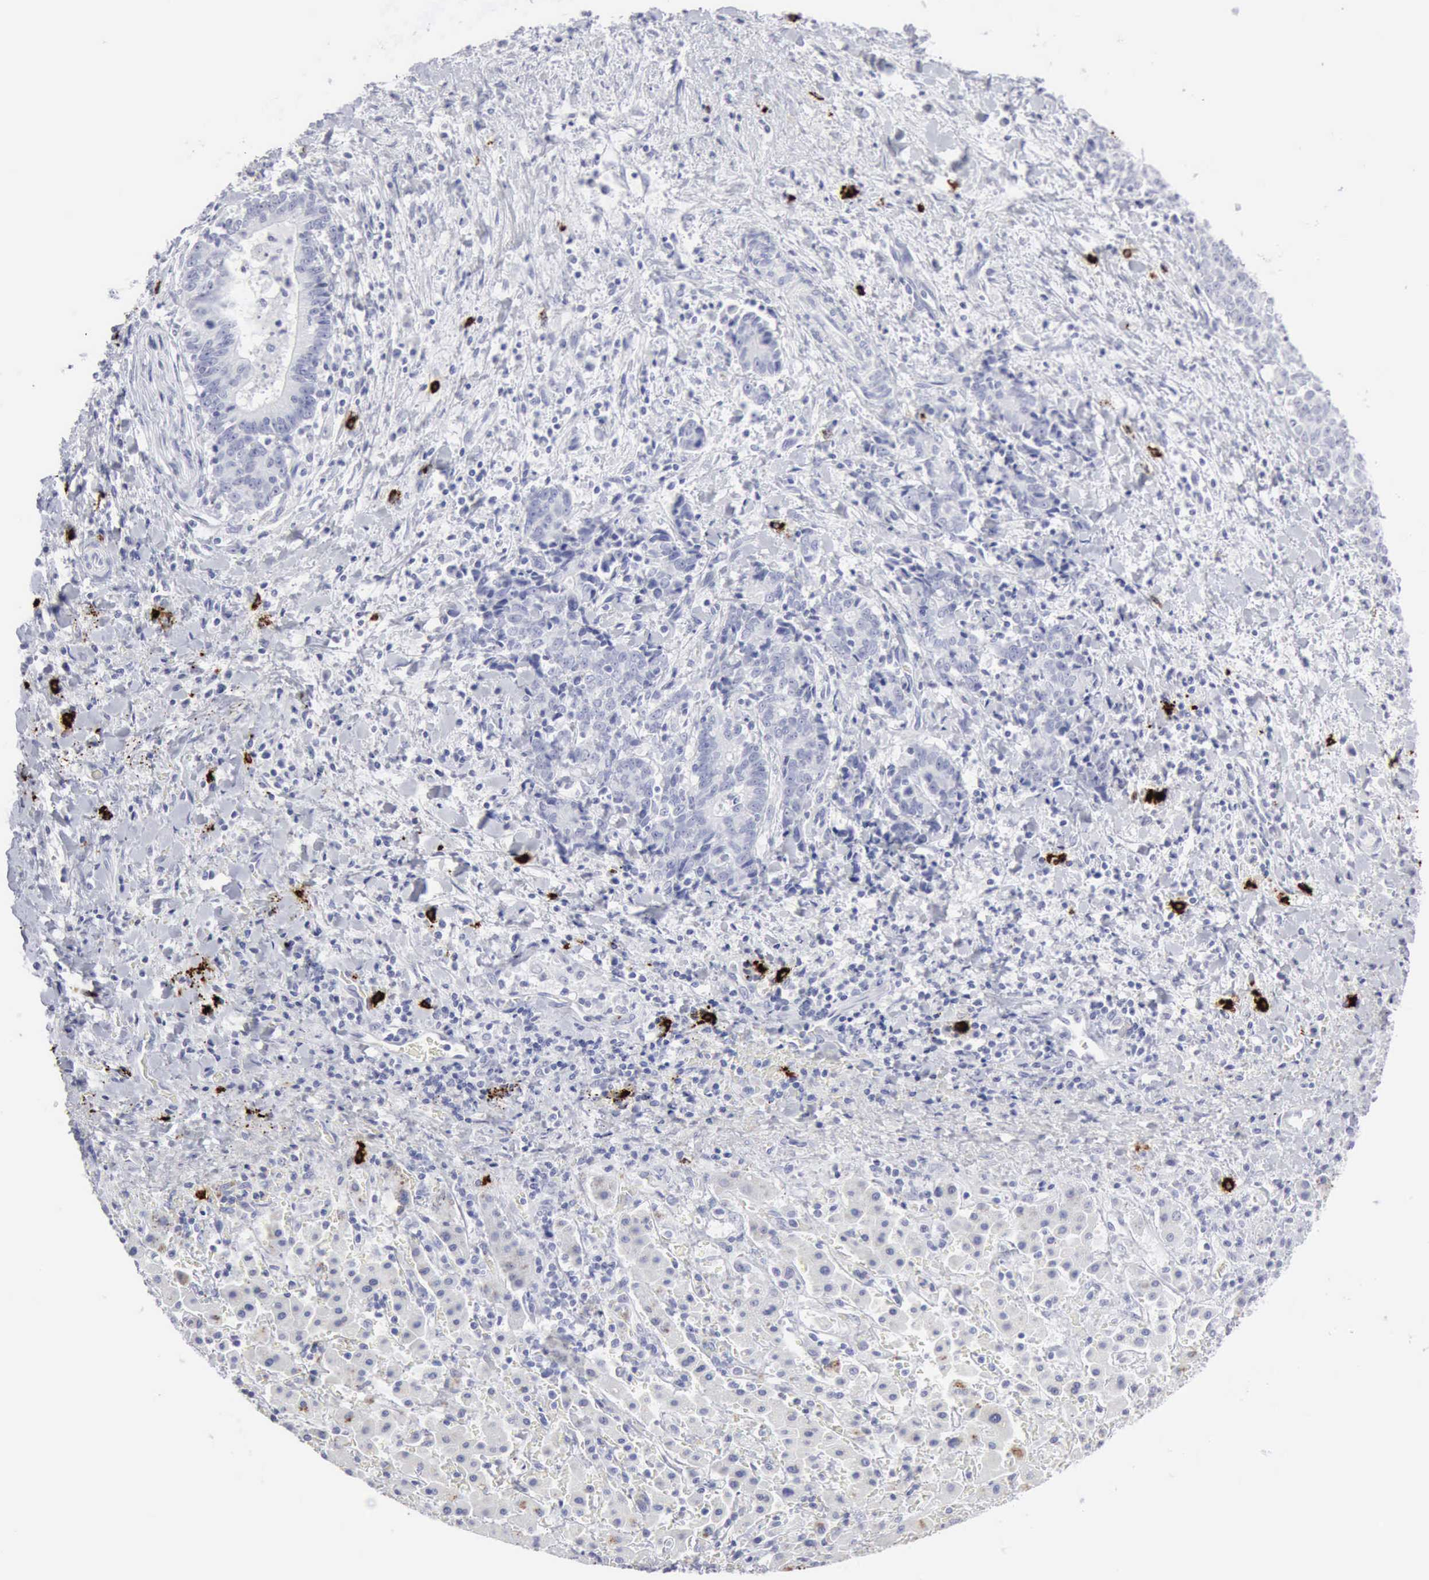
{"staining": {"intensity": "negative", "quantity": "none", "location": "none"}, "tissue": "liver cancer", "cell_type": "Tumor cells", "image_type": "cancer", "snomed": [{"axis": "morphology", "description": "Cholangiocarcinoma"}, {"axis": "topography", "description": "Liver"}], "caption": "Tumor cells are negative for brown protein staining in liver cancer.", "gene": "CMA1", "patient": {"sex": "male", "age": 57}}